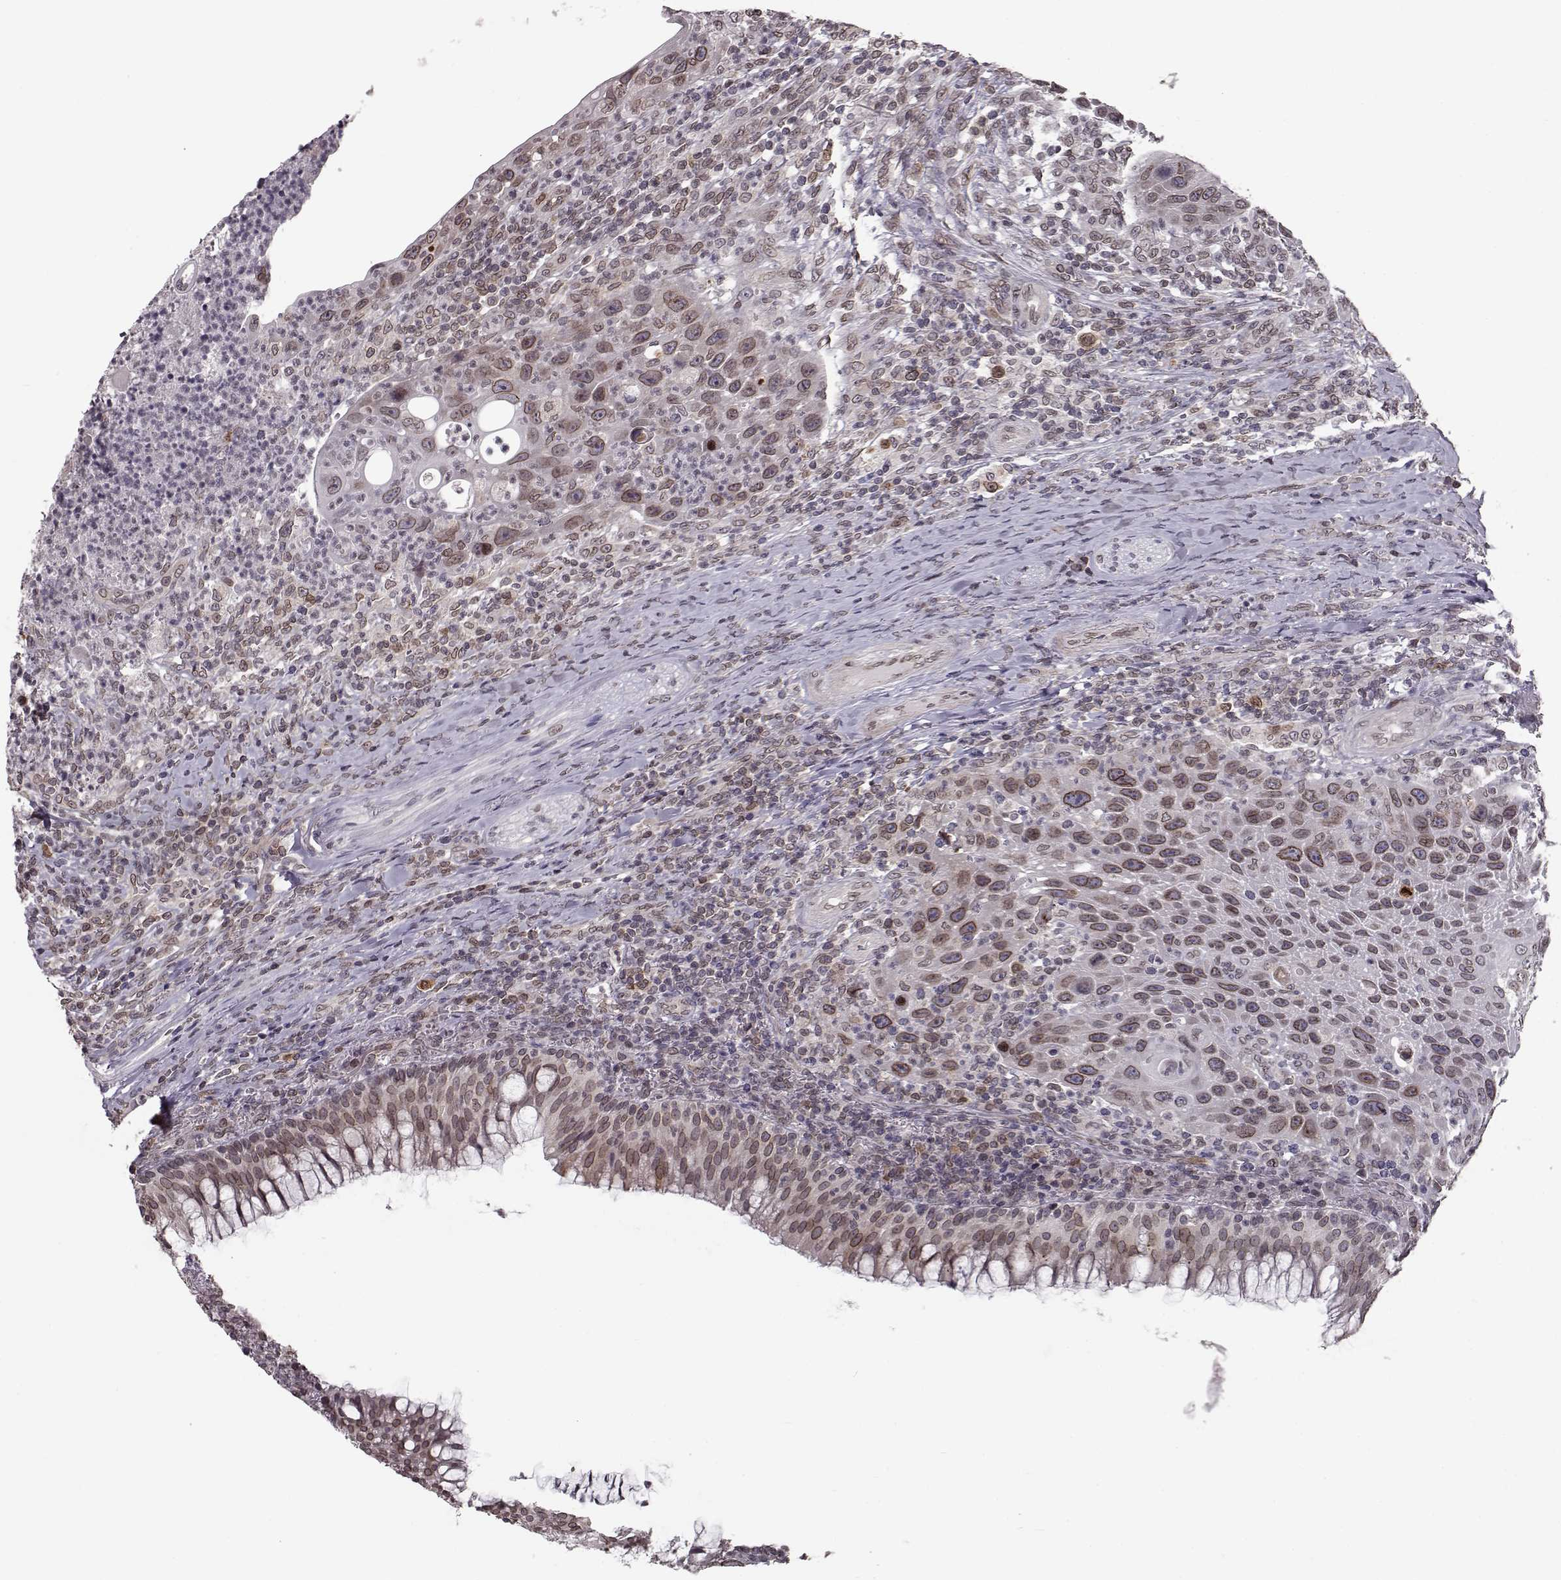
{"staining": {"intensity": "weak", "quantity": ">75%", "location": "cytoplasmic/membranous,nuclear"}, "tissue": "head and neck cancer", "cell_type": "Tumor cells", "image_type": "cancer", "snomed": [{"axis": "morphology", "description": "Squamous cell carcinoma, NOS"}, {"axis": "topography", "description": "Head-Neck"}], "caption": "Tumor cells demonstrate low levels of weak cytoplasmic/membranous and nuclear positivity in approximately >75% of cells in head and neck cancer (squamous cell carcinoma). (DAB IHC with brightfield microscopy, high magnification).", "gene": "NUP37", "patient": {"sex": "male", "age": 69}}